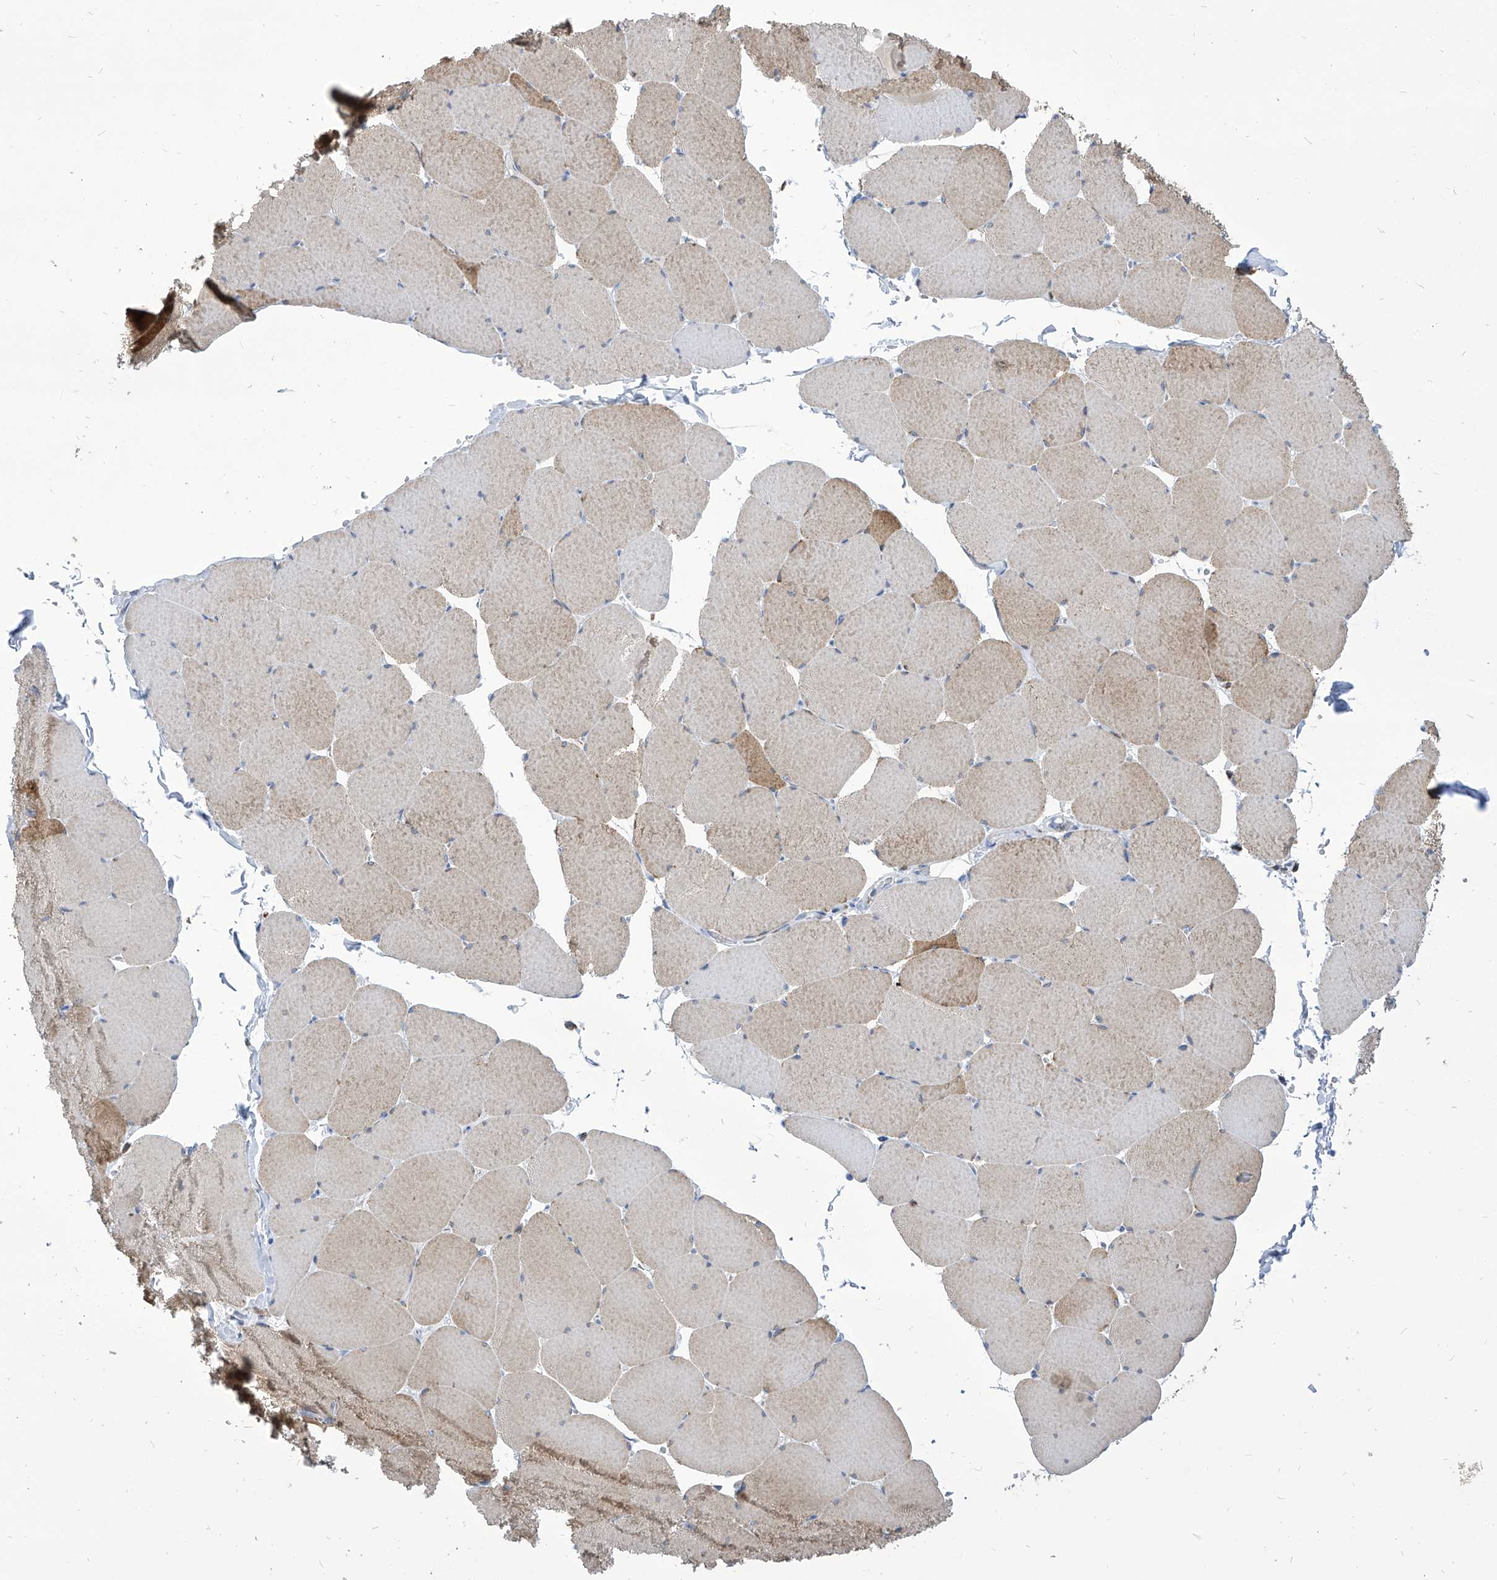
{"staining": {"intensity": "moderate", "quantity": "25%-75%", "location": "cytoplasmic/membranous"}, "tissue": "skeletal muscle", "cell_type": "Myocytes", "image_type": "normal", "snomed": [{"axis": "morphology", "description": "Normal tissue, NOS"}, {"axis": "topography", "description": "Skeletal muscle"}, {"axis": "topography", "description": "Head-Neck"}], "caption": "Brown immunohistochemical staining in normal human skeletal muscle displays moderate cytoplasmic/membranous positivity in about 25%-75% of myocytes.", "gene": "COQ3", "patient": {"sex": "male", "age": 66}}